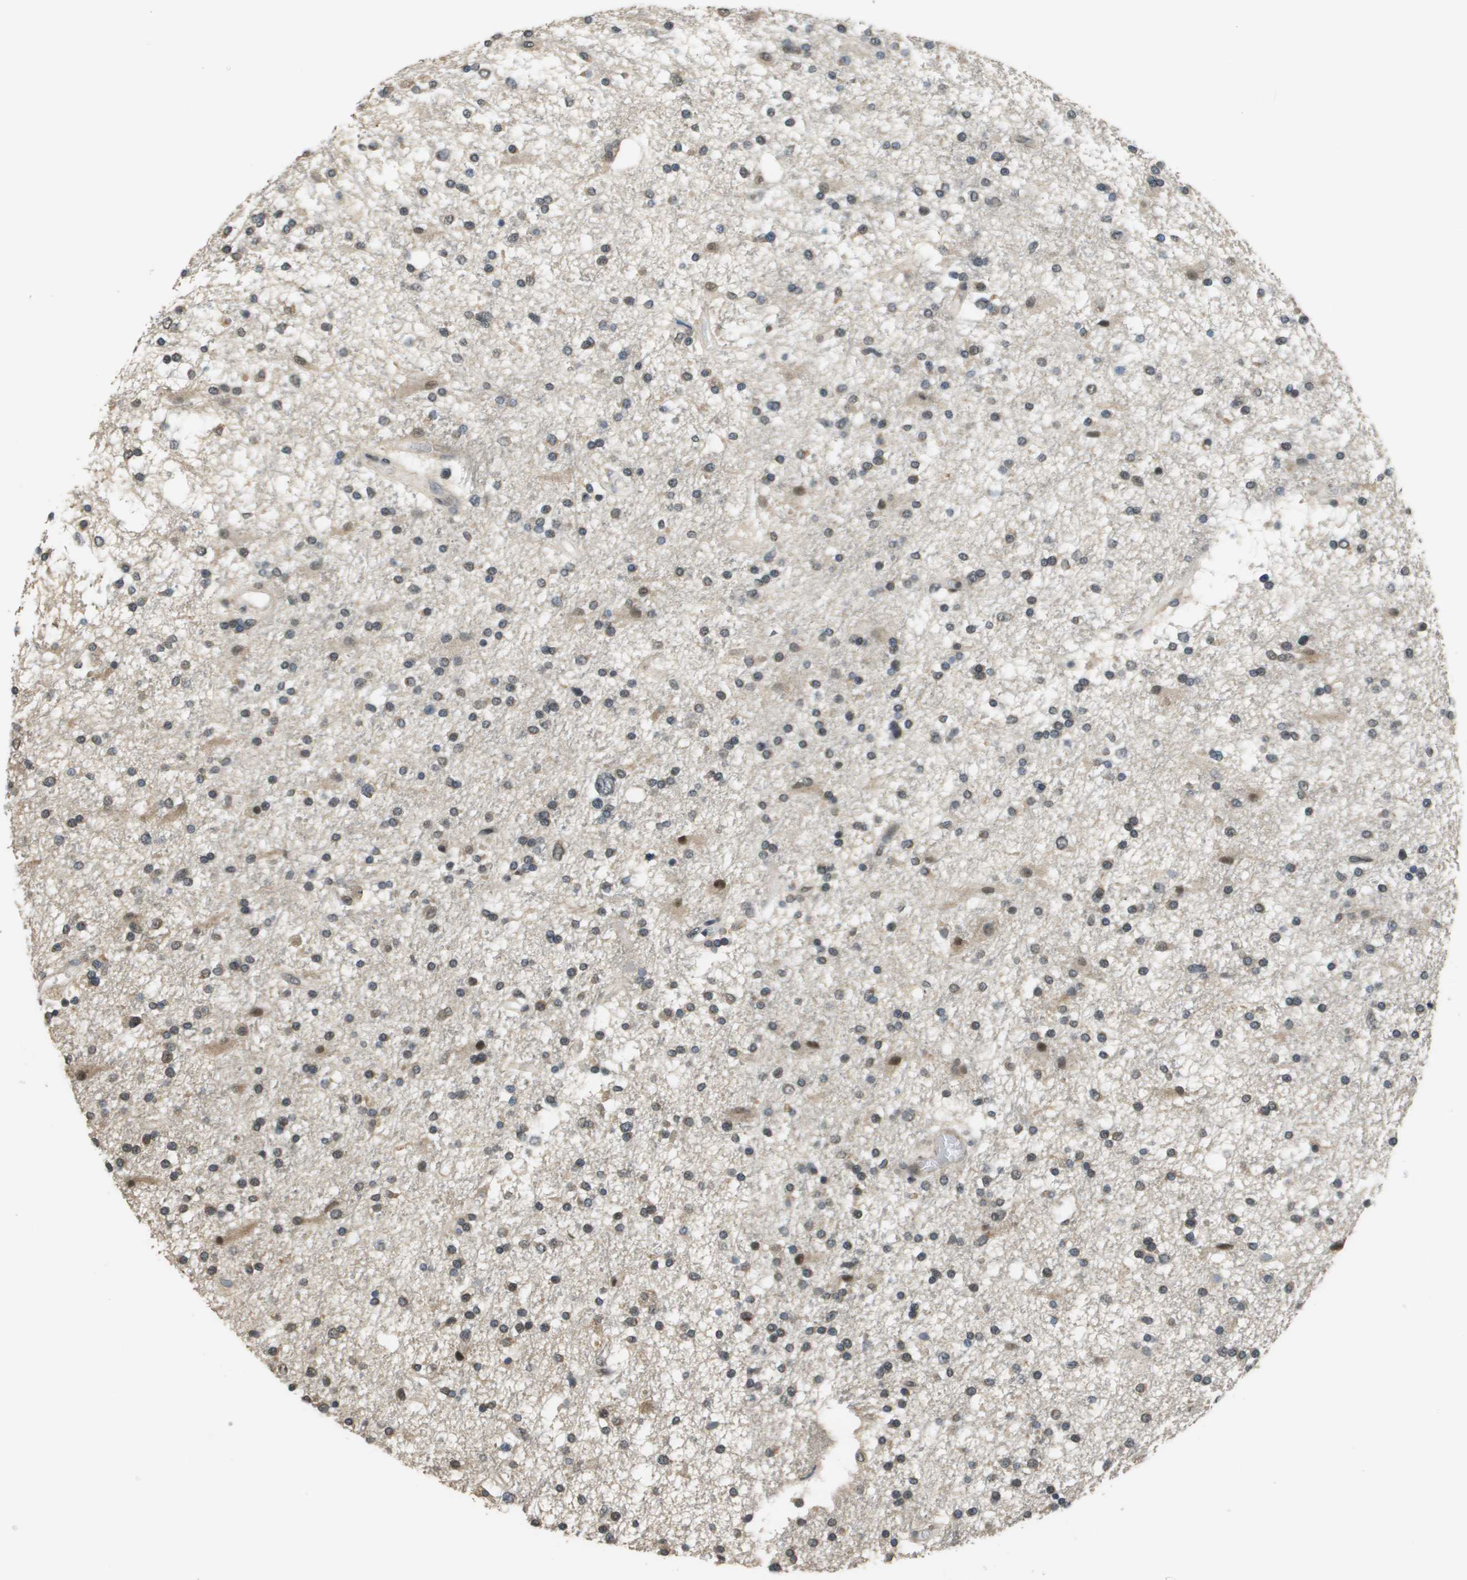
{"staining": {"intensity": "moderate", "quantity": "<25%", "location": "nuclear"}, "tissue": "glioma", "cell_type": "Tumor cells", "image_type": "cancer", "snomed": [{"axis": "morphology", "description": "Glioma, malignant, High grade"}, {"axis": "topography", "description": "Brain"}], "caption": "A brown stain highlights moderate nuclear positivity of a protein in human glioma tumor cells. (DAB (3,3'-diaminobenzidine) IHC, brown staining for protein, blue staining for nuclei).", "gene": "FANCC", "patient": {"sex": "male", "age": 33}}